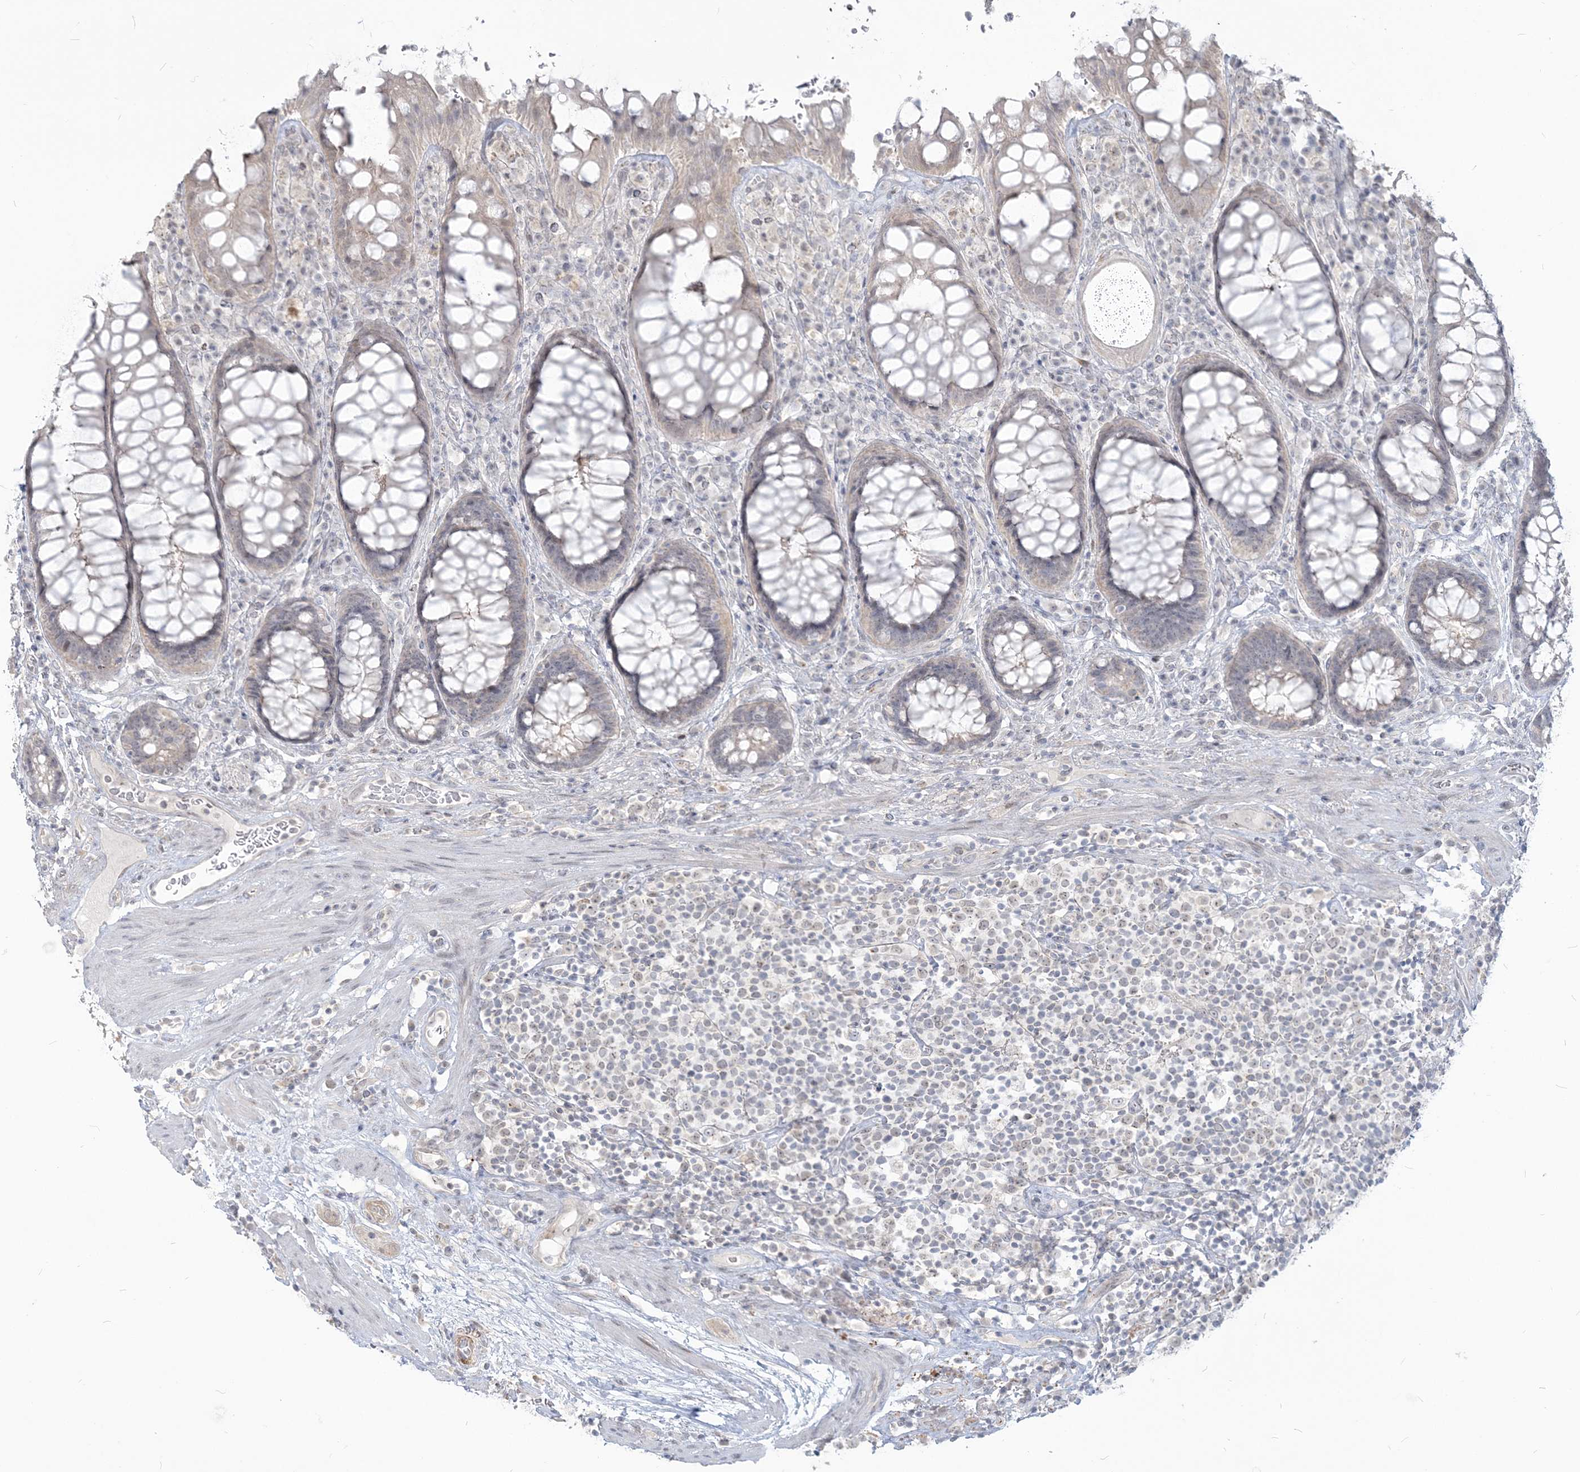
{"staining": {"intensity": "moderate", "quantity": "<25%", "location": "cytoplasmic/membranous"}, "tissue": "rectum", "cell_type": "Glandular cells", "image_type": "normal", "snomed": [{"axis": "morphology", "description": "Normal tissue, NOS"}, {"axis": "topography", "description": "Rectum"}], "caption": "The image displays staining of benign rectum, revealing moderate cytoplasmic/membranous protein staining (brown color) within glandular cells.", "gene": "SDAD1", "patient": {"sex": "male", "age": 64}}